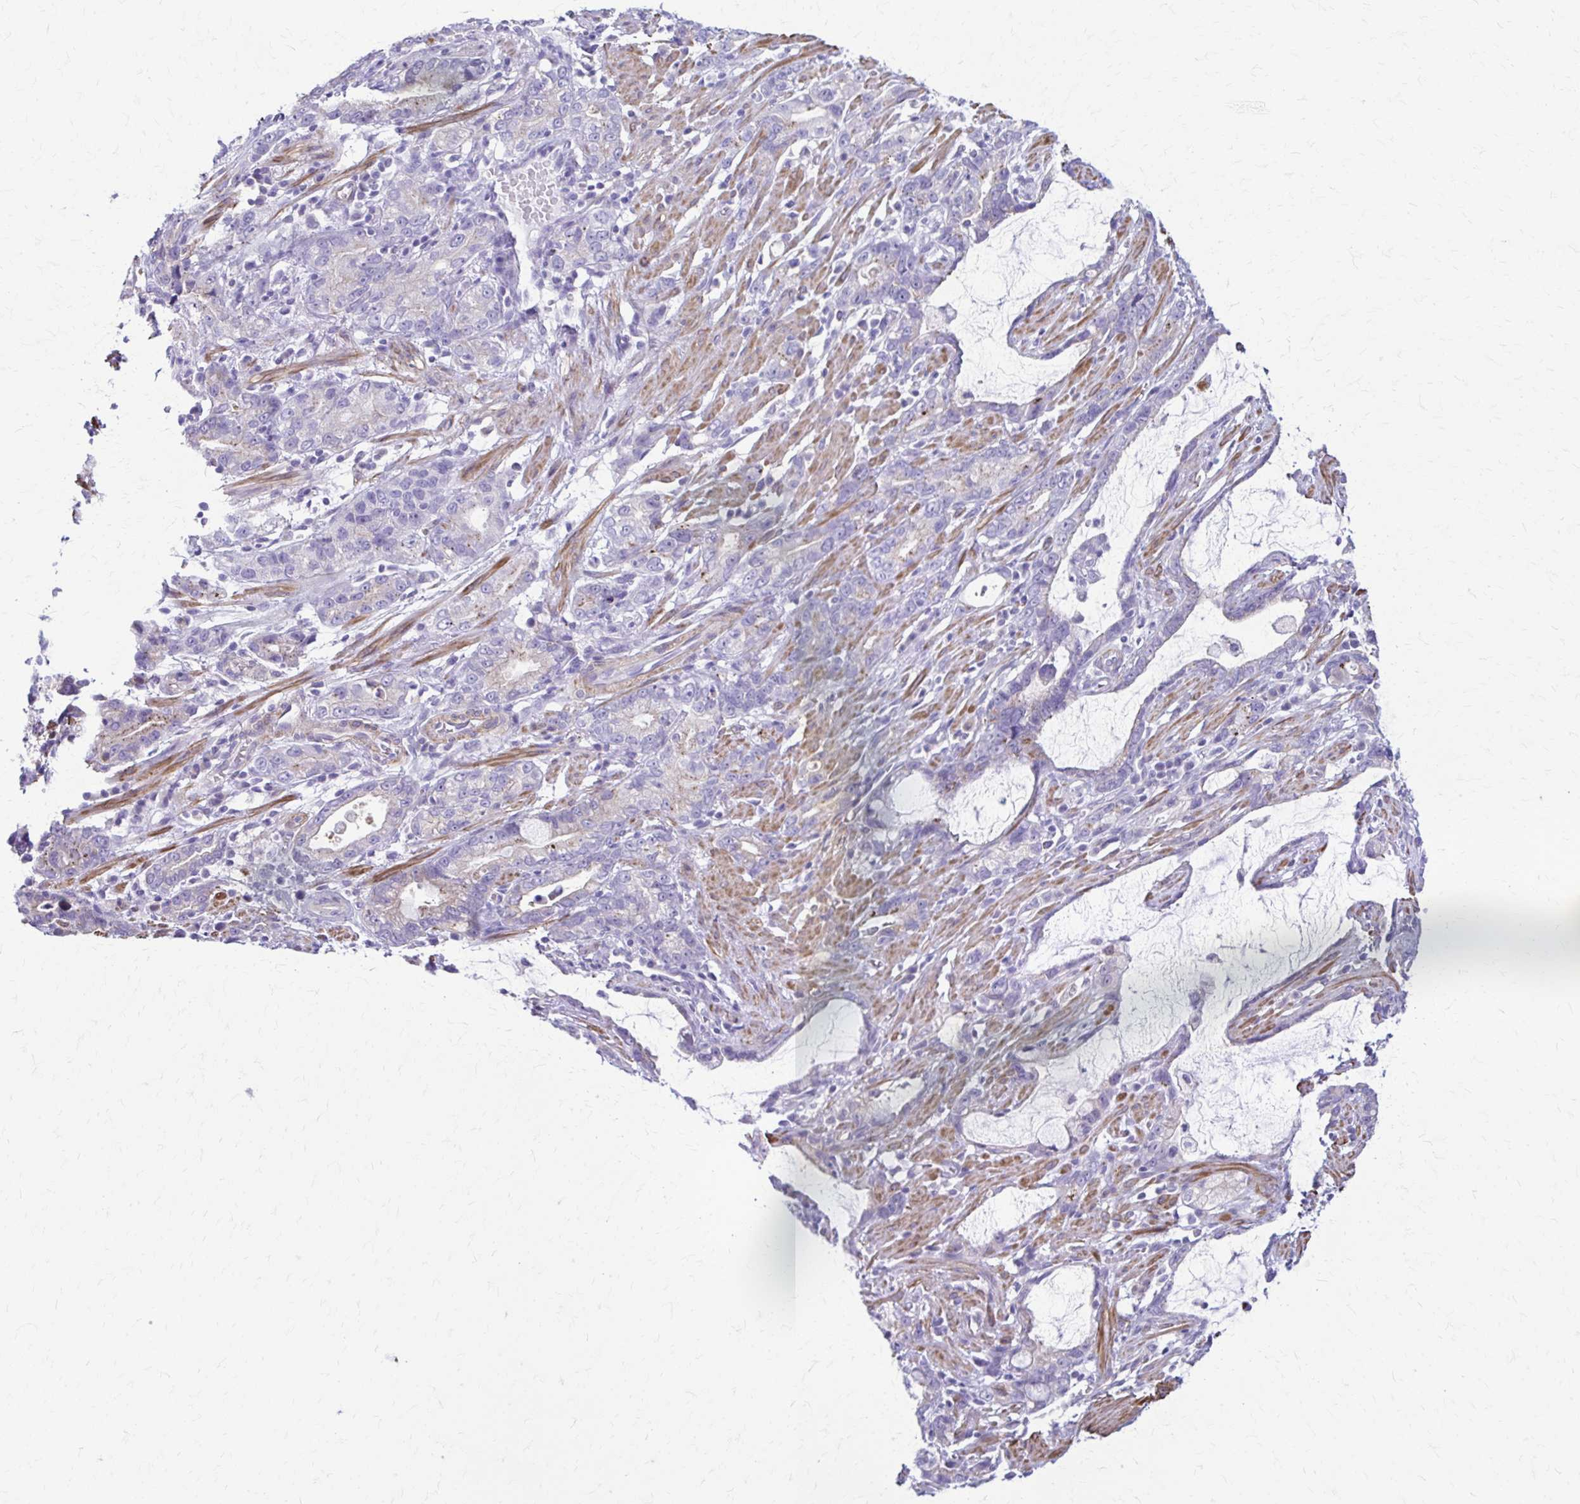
{"staining": {"intensity": "negative", "quantity": "none", "location": "none"}, "tissue": "stomach cancer", "cell_type": "Tumor cells", "image_type": "cancer", "snomed": [{"axis": "morphology", "description": "Adenocarcinoma, NOS"}, {"axis": "topography", "description": "Stomach"}], "caption": "High magnification brightfield microscopy of adenocarcinoma (stomach) stained with DAB (3,3'-diaminobenzidine) (brown) and counterstained with hematoxylin (blue): tumor cells show no significant staining.", "gene": "DSP", "patient": {"sex": "male", "age": 55}}